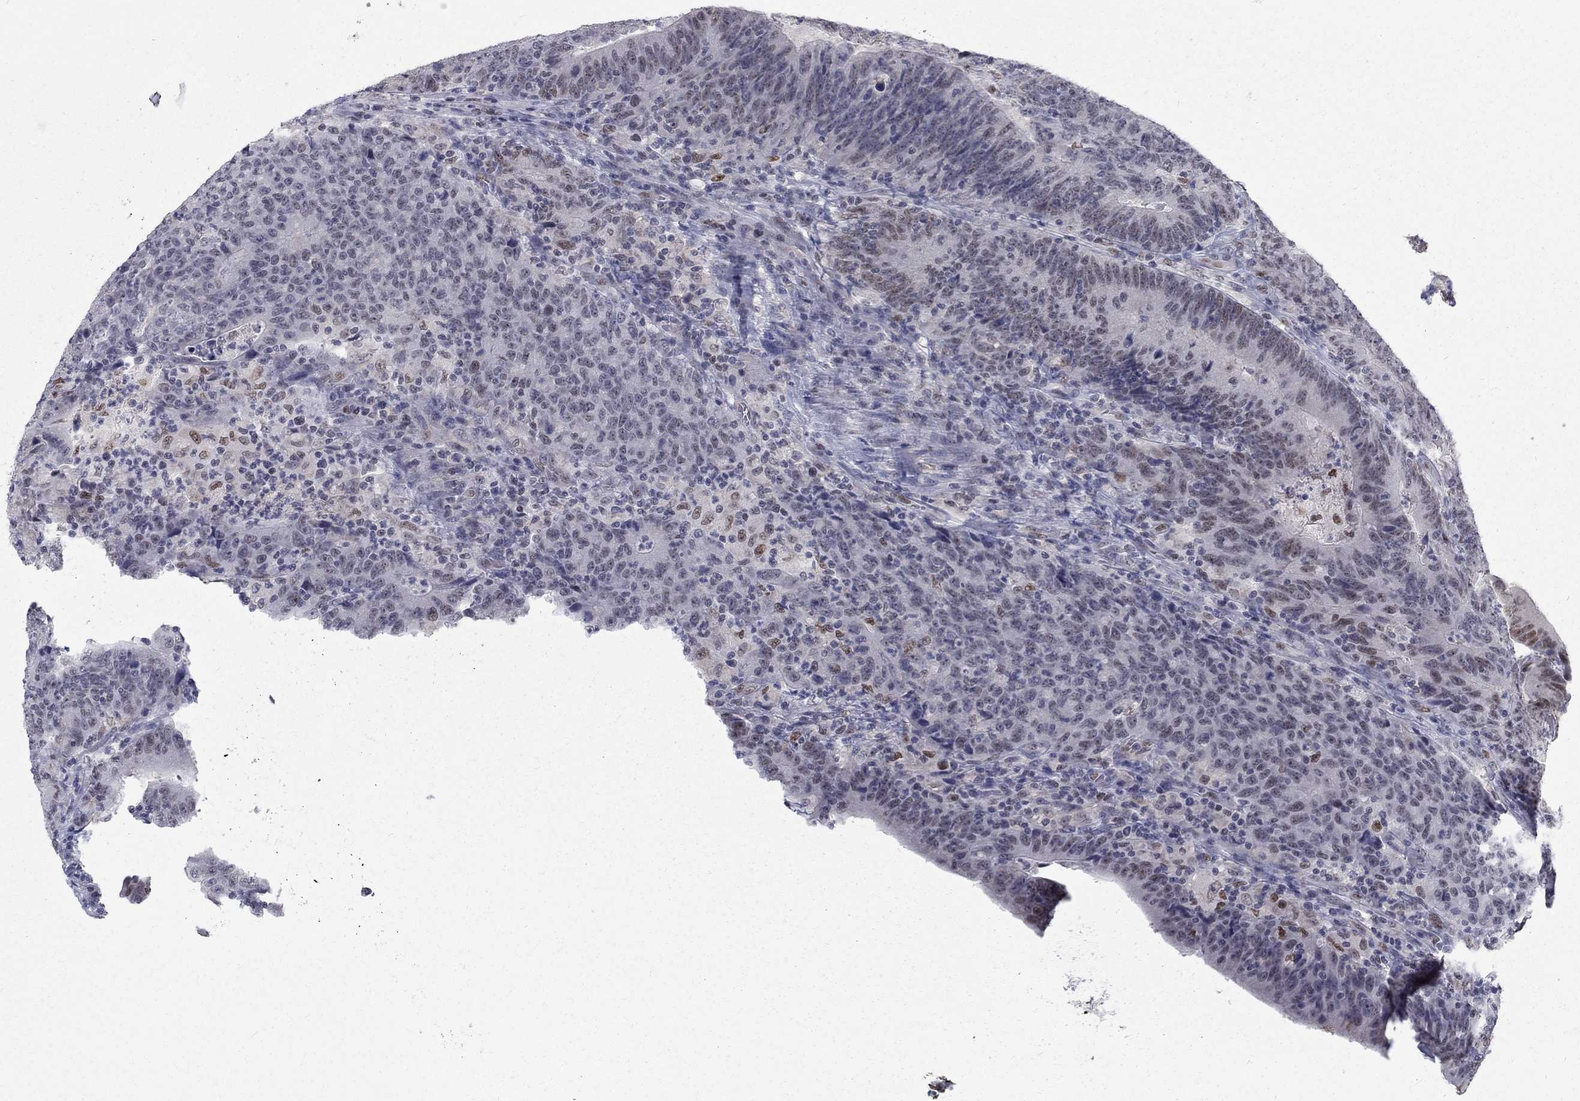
{"staining": {"intensity": "weak", "quantity": "<25%", "location": "nuclear"}, "tissue": "colorectal cancer", "cell_type": "Tumor cells", "image_type": "cancer", "snomed": [{"axis": "morphology", "description": "Adenocarcinoma, NOS"}, {"axis": "topography", "description": "Colon"}], "caption": "High power microscopy photomicrograph of an IHC micrograph of colorectal cancer, revealing no significant staining in tumor cells. The staining was performed using DAB to visualize the protein expression in brown, while the nuclei were stained in blue with hematoxylin (Magnification: 20x).", "gene": "GCFC2", "patient": {"sex": "female", "age": 75}}